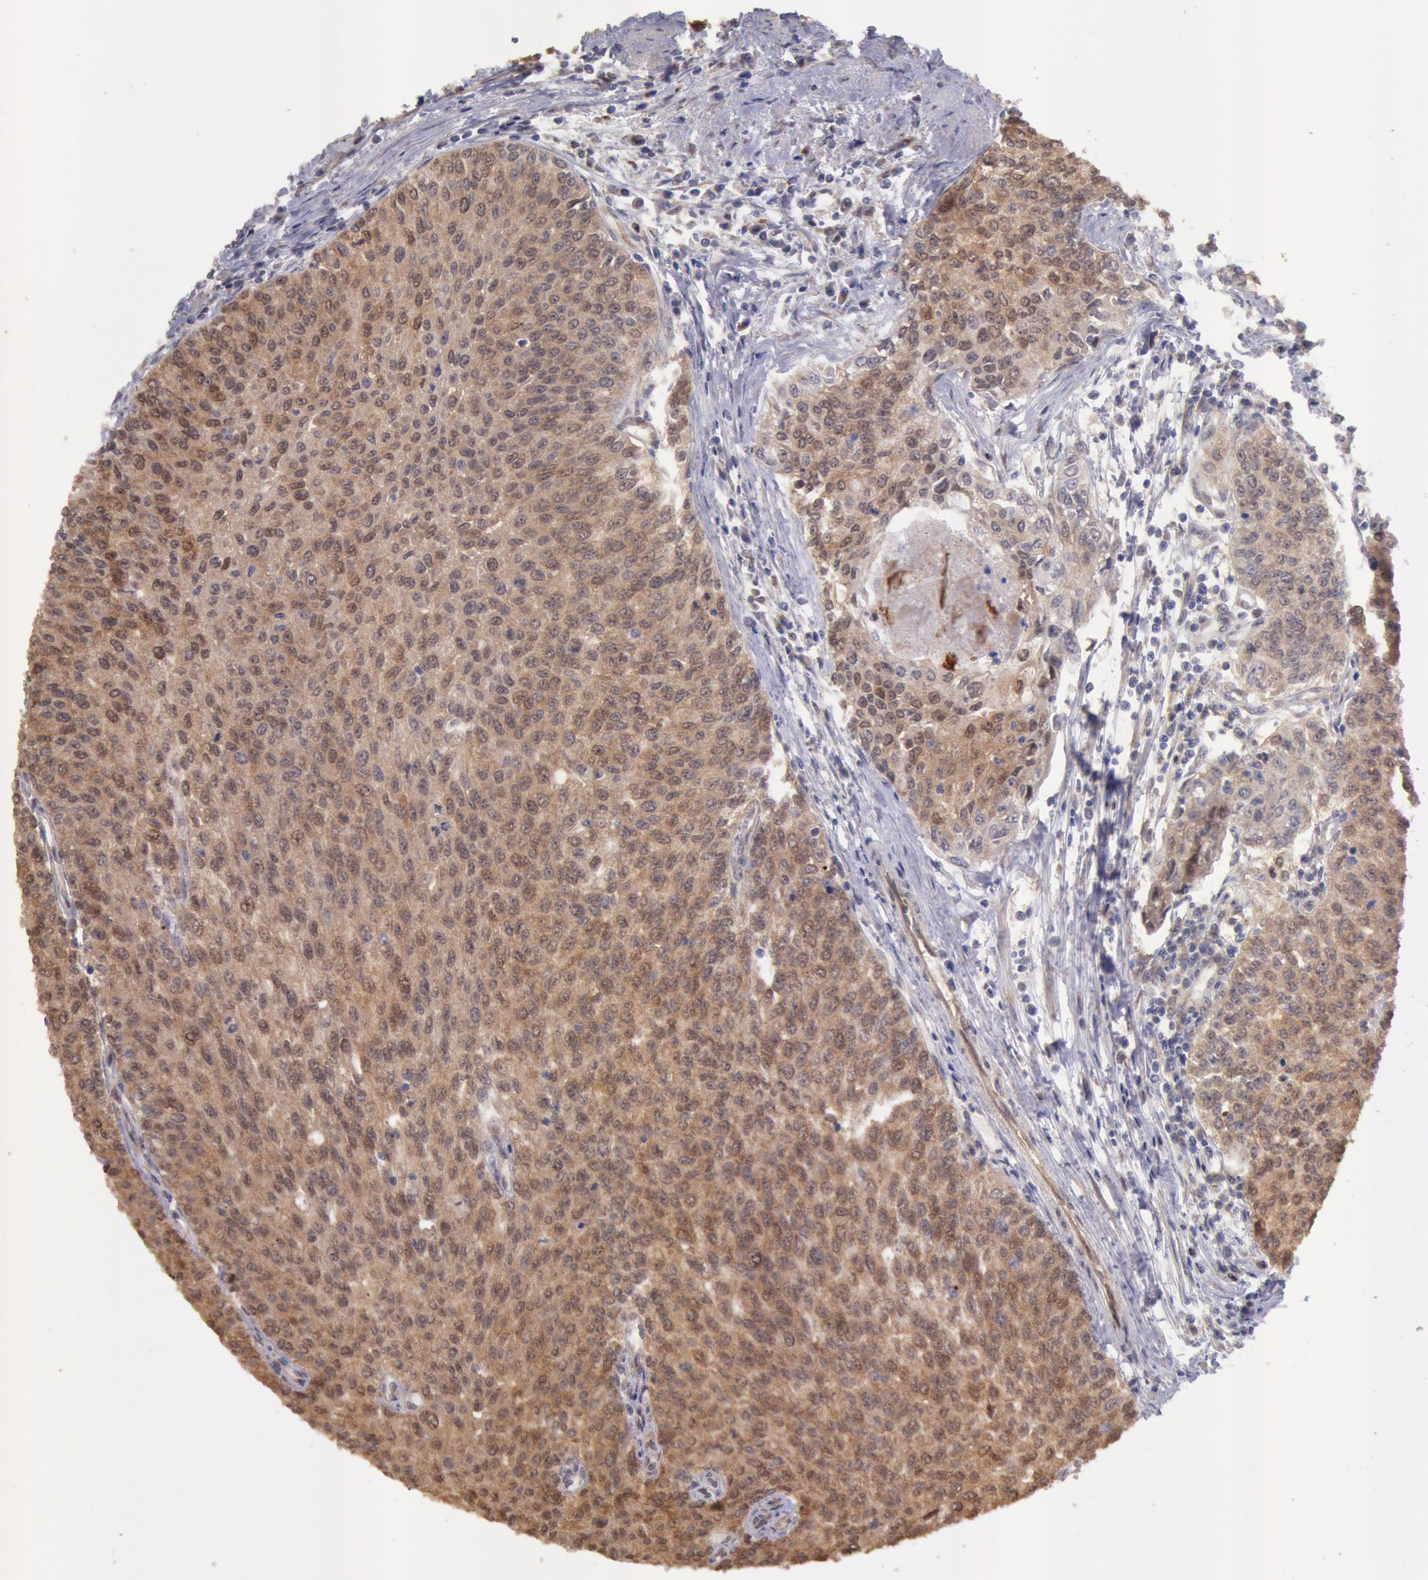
{"staining": {"intensity": "strong", "quantity": ">75%", "location": "cytoplasmic/membranous,nuclear"}, "tissue": "urothelial cancer", "cell_type": "Tumor cells", "image_type": "cancer", "snomed": [{"axis": "morphology", "description": "Urothelial carcinoma, Low grade"}, {"axis": "topography", "description": "Urinary bladder"}], "caption": "High-magnification brightfield microscopy of urothelial cancer stained with DAB (brown) and counterstained with hematoxylin (blue). tumor cells exhibit strong cytoplasmic/membranous and nuclear expression is present in about>75% of cells. The protein of interest is stained brown, and the nuclei are stained in blue (DAB (3,3'-diaminobenzidine) IHC with brightfield microscopy, high magnification).", "gene": "COMT", "patient": {"sex": "female", "age": 73}}